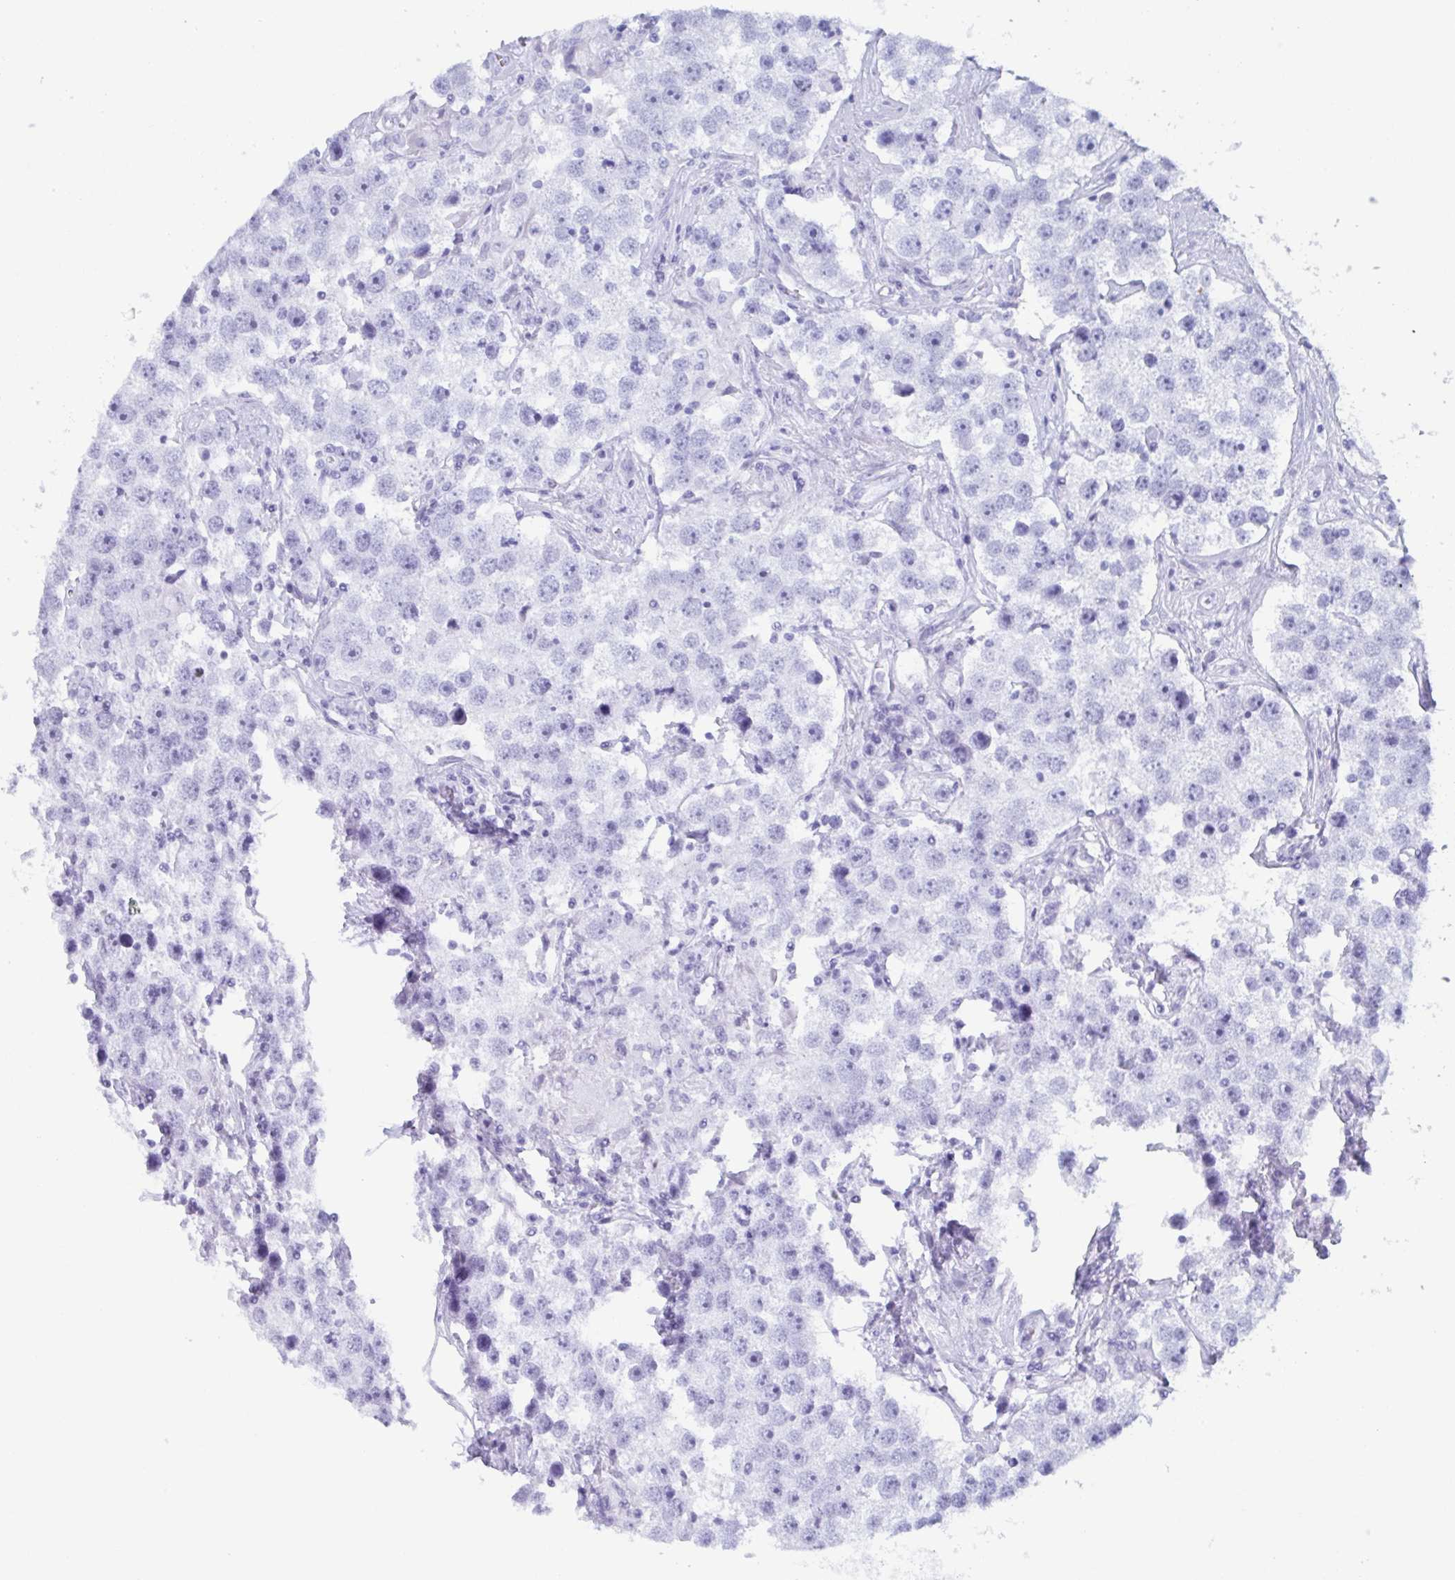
{"staining": {"intensity": "negative", "quantity": "none", "location": "none"}, "tissue": "testis cancer", "cell_type": "Tumor cells", "image_type": "cancer", "snomed": [{"axis": "morphology", "description": "Seminoma, NOS"}, {"axis": "topography", "description": "Testis"}], "caption": "Histopathology image shows no significant protein positivity in tumor cells of testis cancer (seminoma).", "gene": "BPI", "patient": {"sex": "male", "age": 49}}